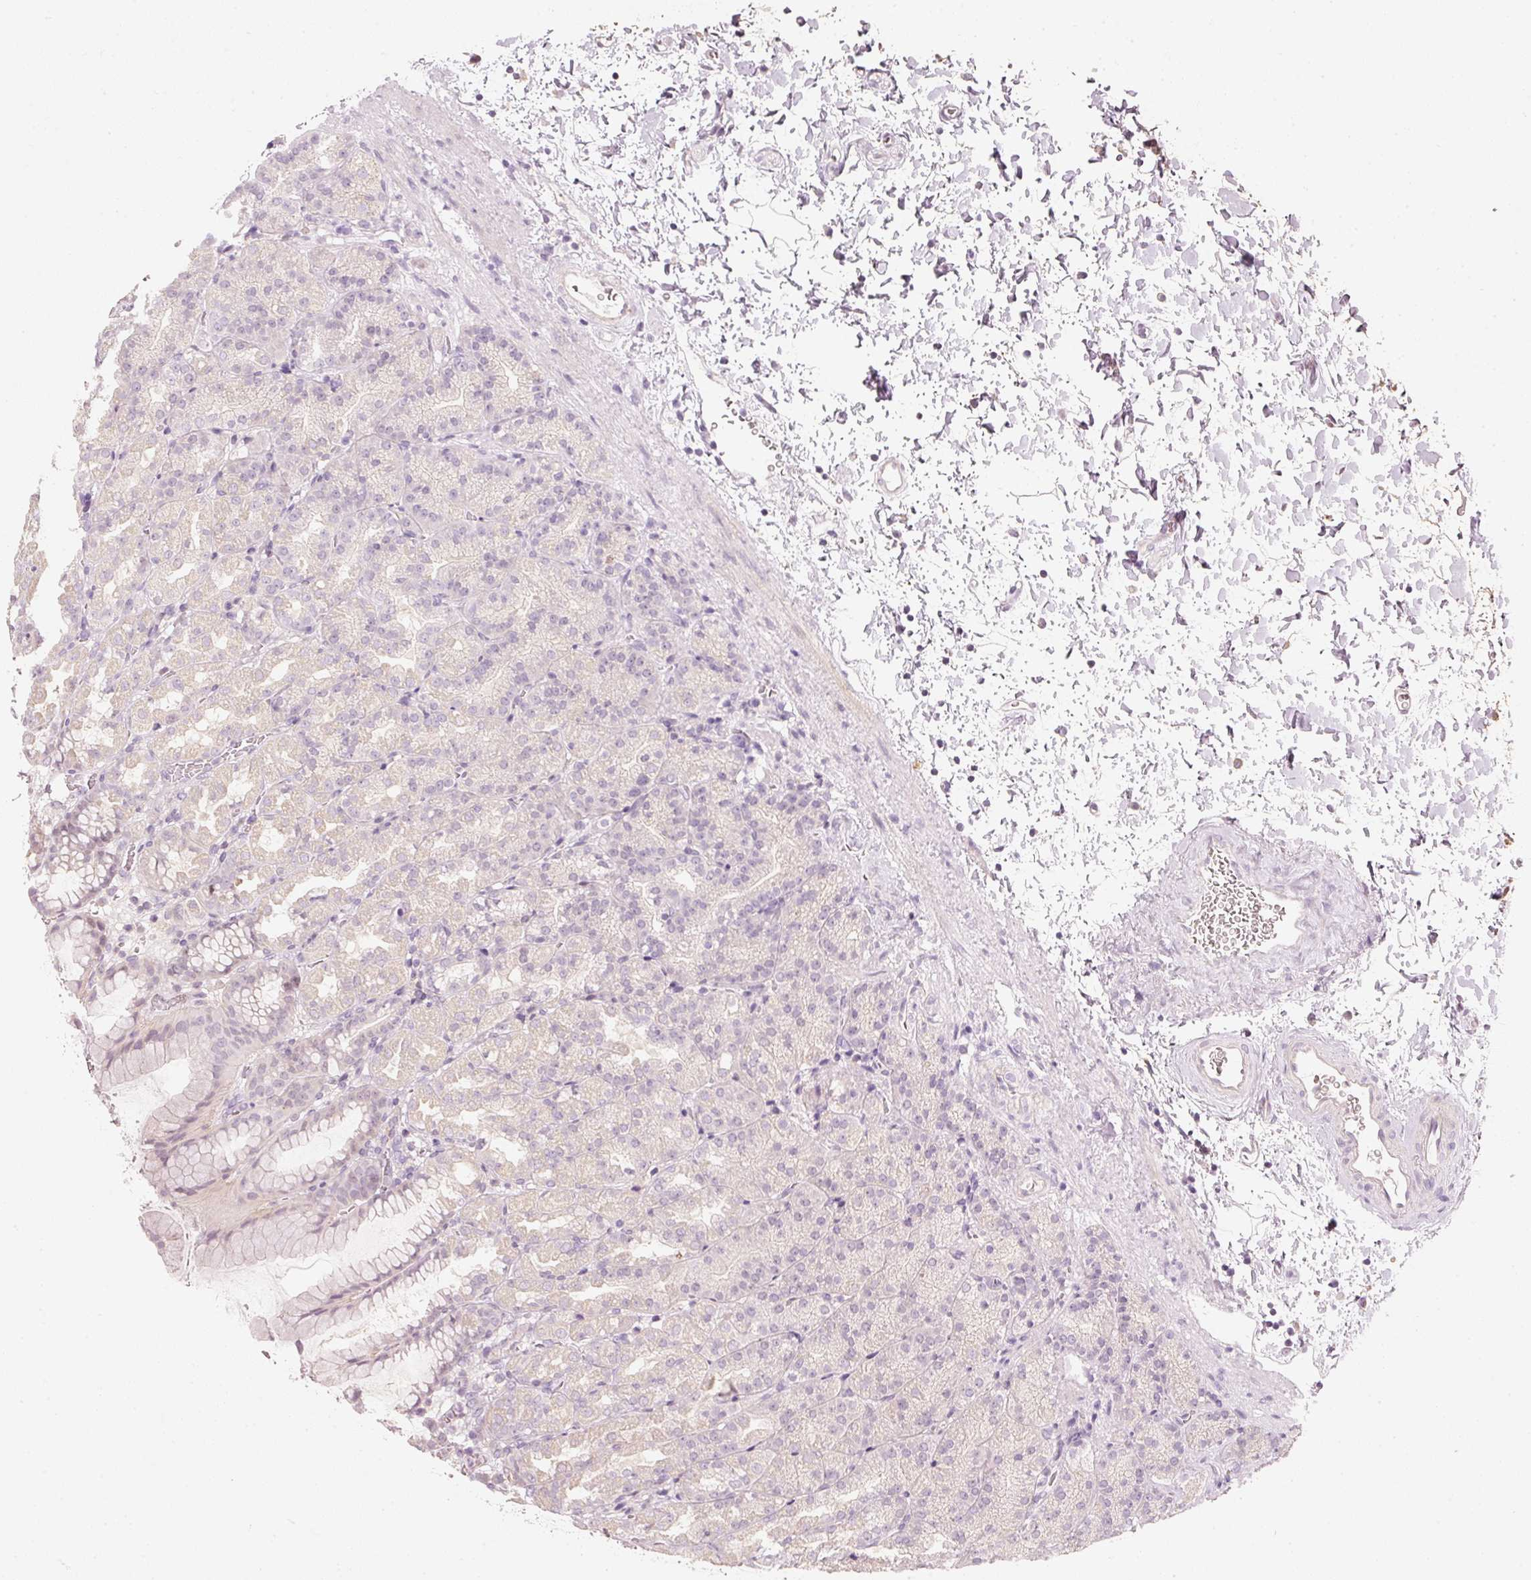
{"staining": {"intensity": "negative", "quantity": "none", "location": "none"}, "tissue": "stomach", "cell_type": "Glandular cells", "image_type": "normal", "snomed": [{"axis": "morphology", "description": "Normal tissue, NOS"}, {"axis": "topography", "description": "Stomach, upper"}], "caption": "This is an IHC histopathology image of benign stomach. There is no positivity in glandular cells.", "gene": "TREX2", "patient": {"sex": "female", "age": 81}}